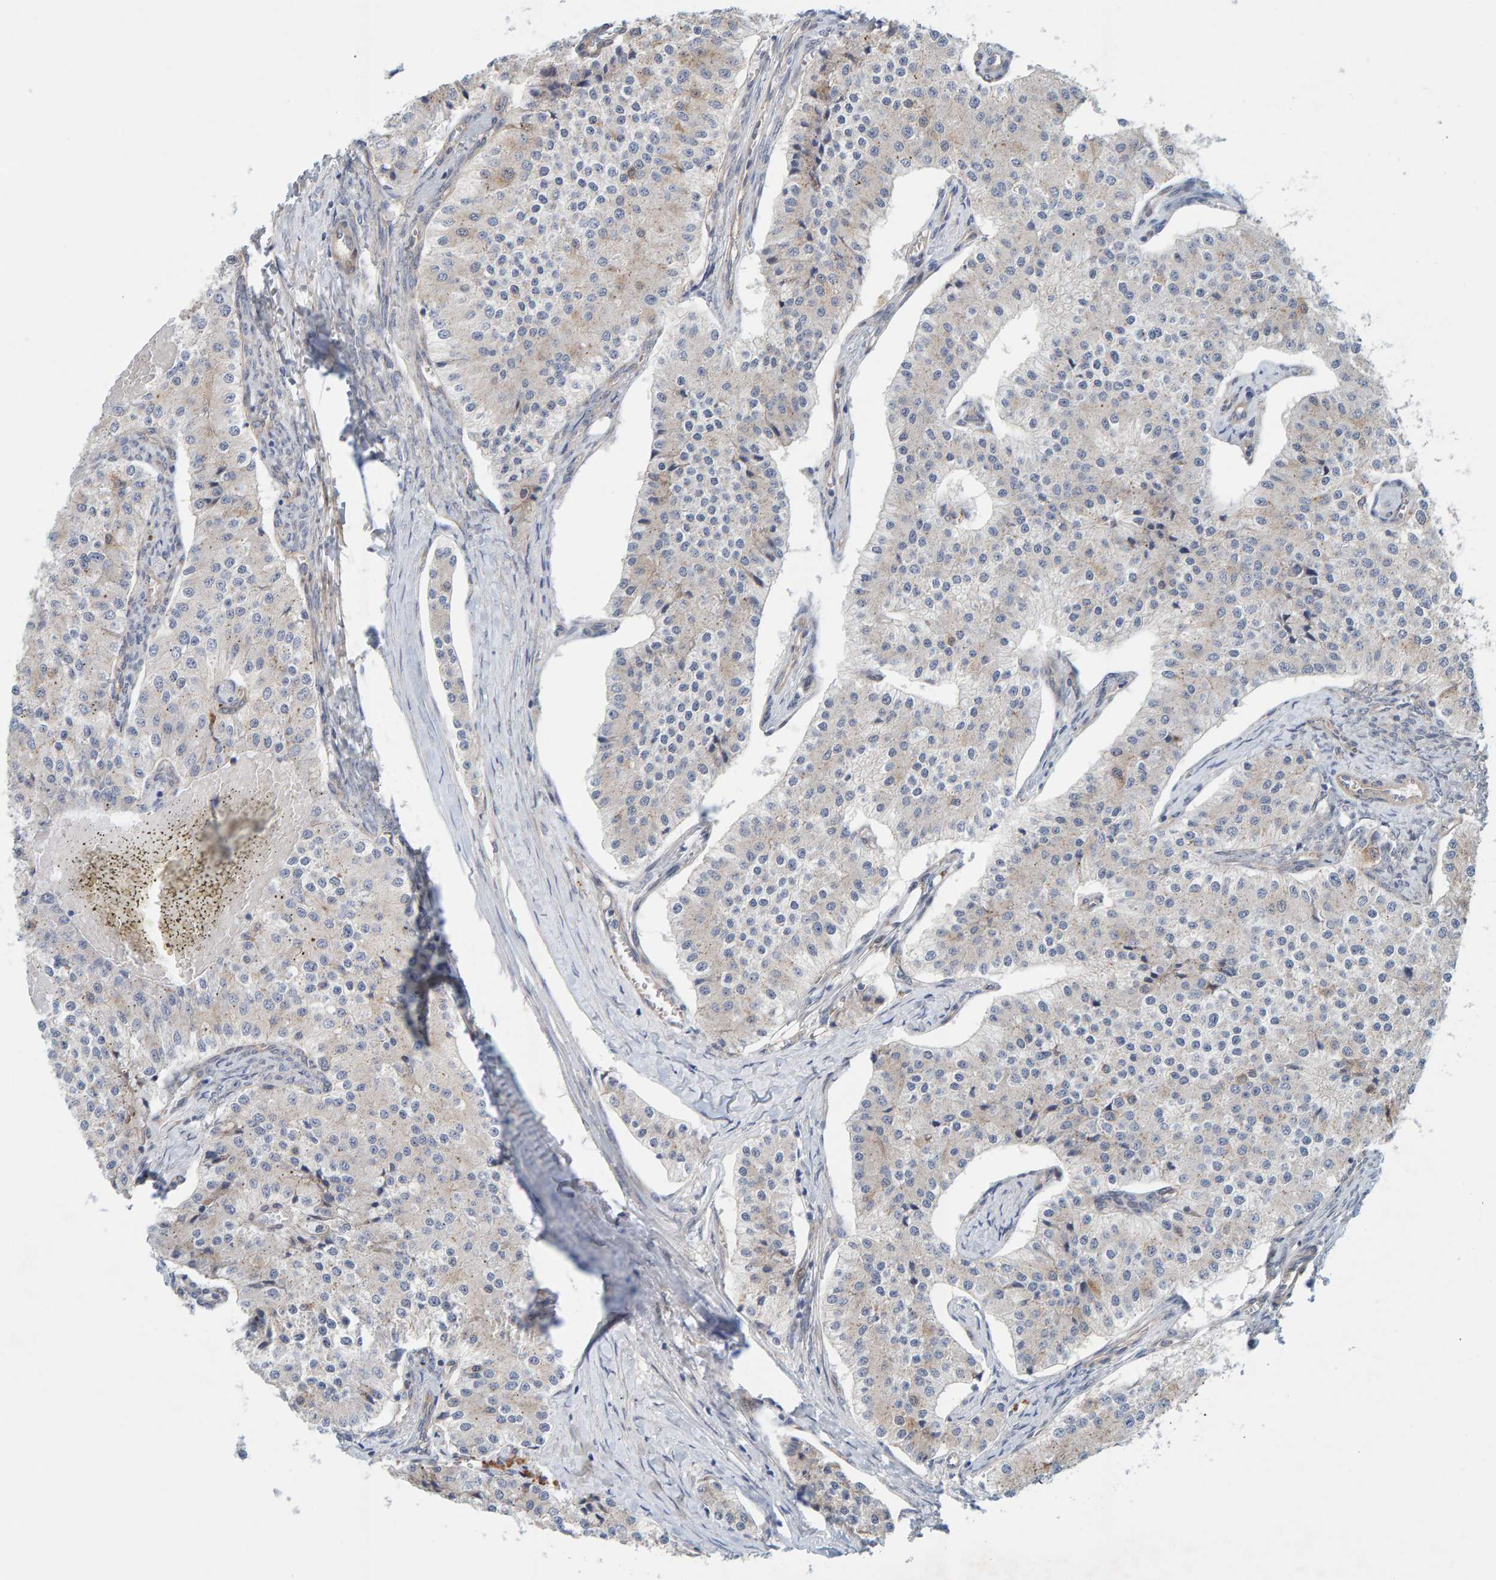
{"staining": {"intensity": "weak", "quantity": "<25%", "location": "cytoplasmic/membranous"}, "tissue": "carcinoid", "cell_type": "Tumor cells", "image_type": "cancer", "snomed": [{"axis": "morphology", "description": "Carcinoid, malignant, NOS"}, {"axis": "topography", "description": "Colon"}], "caption": "Tumor cells are negative for protein expression in human carcinoid (malignant).", "gene": "KRBA2", "patient": {"sex": "female", "age": 52}}